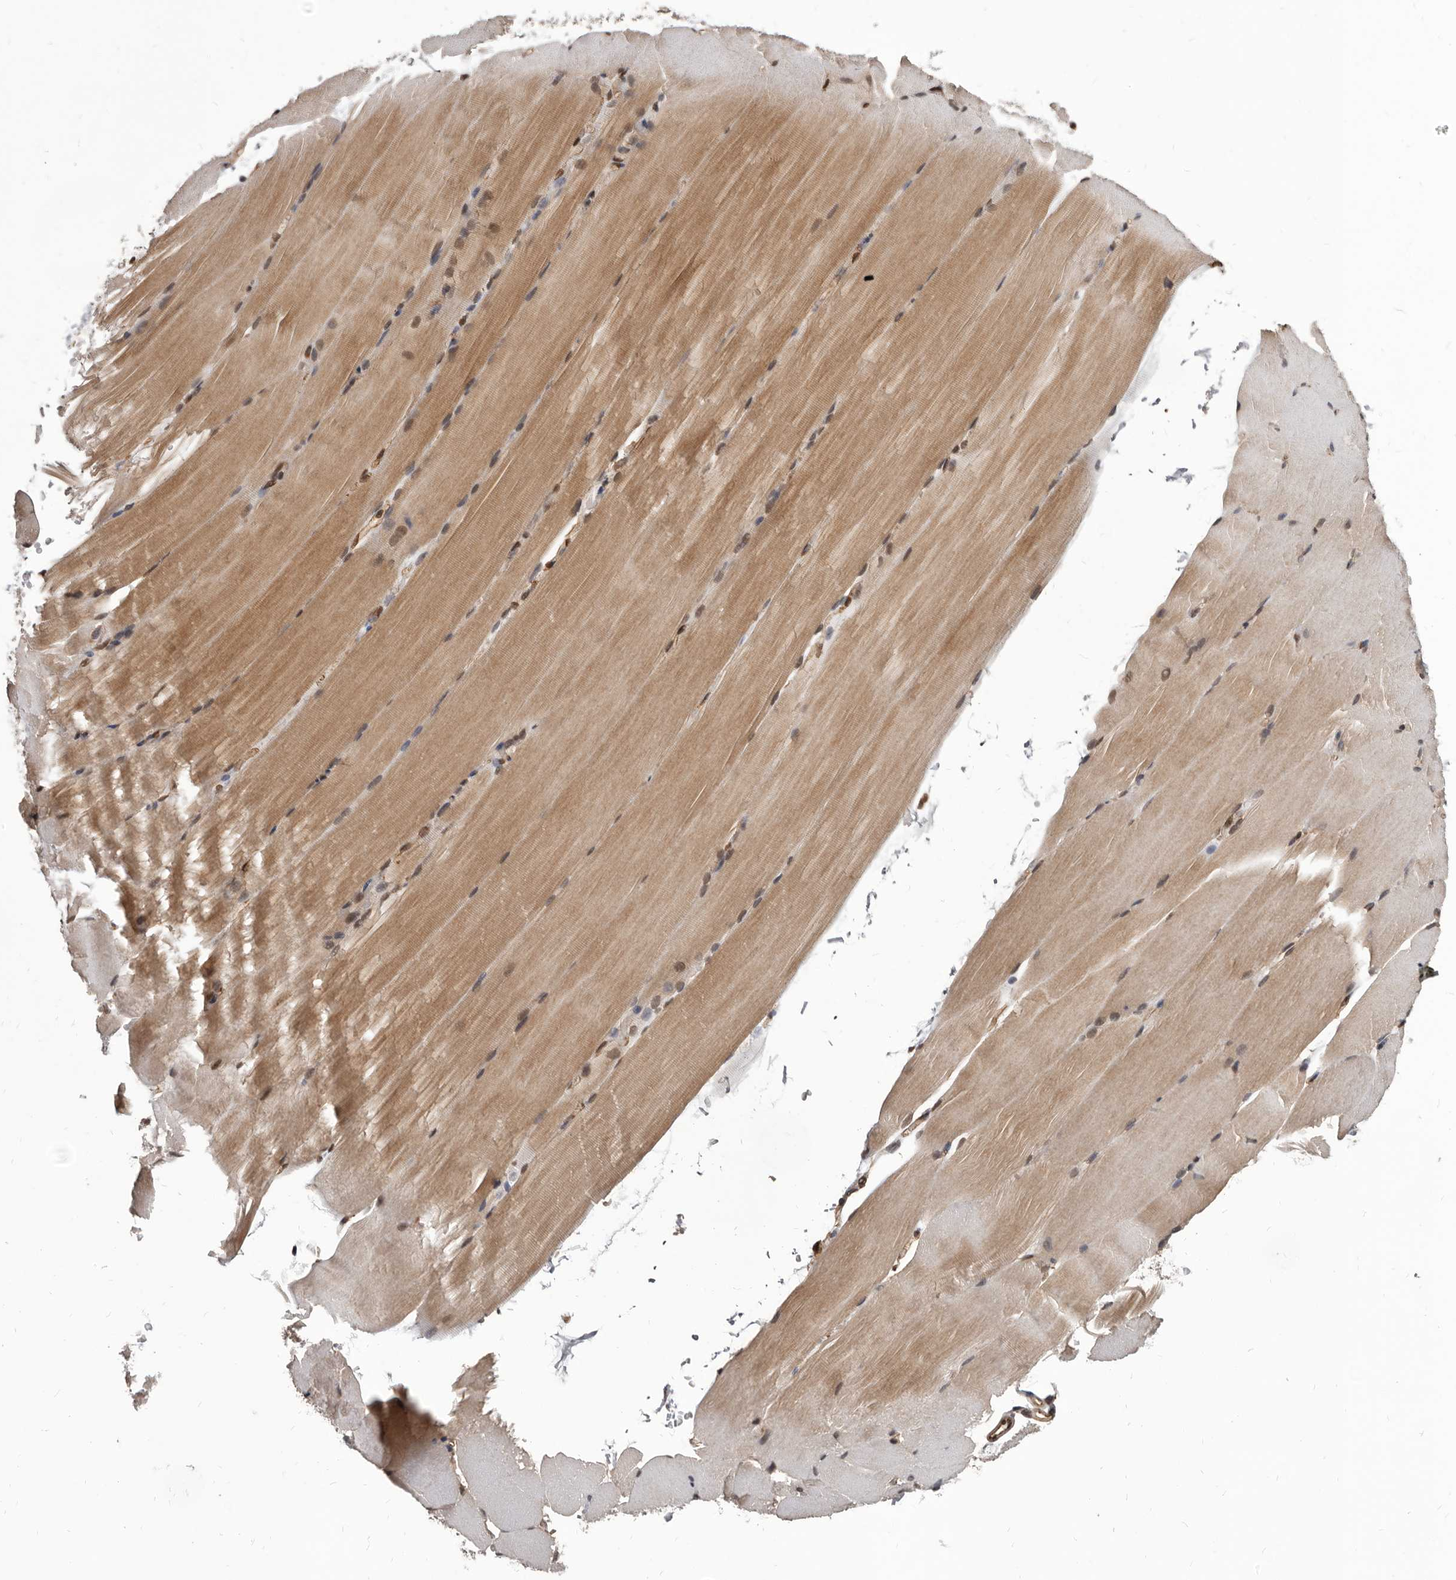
{"staining": {"intensity": "moderate", "quantity": "25%-75%", "location": "cytoplasmic/membranous,nuclear"}, "tissue": "skeletal muscle", "cell_type": "Myocytes", "image_type": "normal", "snomed": [{"axis": "morphology", "description": "Normal tissue, NOS"}, {"axis": "topography", "description": "Skeletal muscle"}, {"axis": "topography", "description": "Parathyroid gland"}], "caption": "Protein analysis of benign skeletal muscle demonstrates moderate cytoplasmic/membranous,nuclear staining in about 25%-75% of myocytes. (brown staining indicates protein expression, while blue staining denotes nuclei).", "gene": "ADAMTS20", "patient": {"sex": "female", "age": 37}}